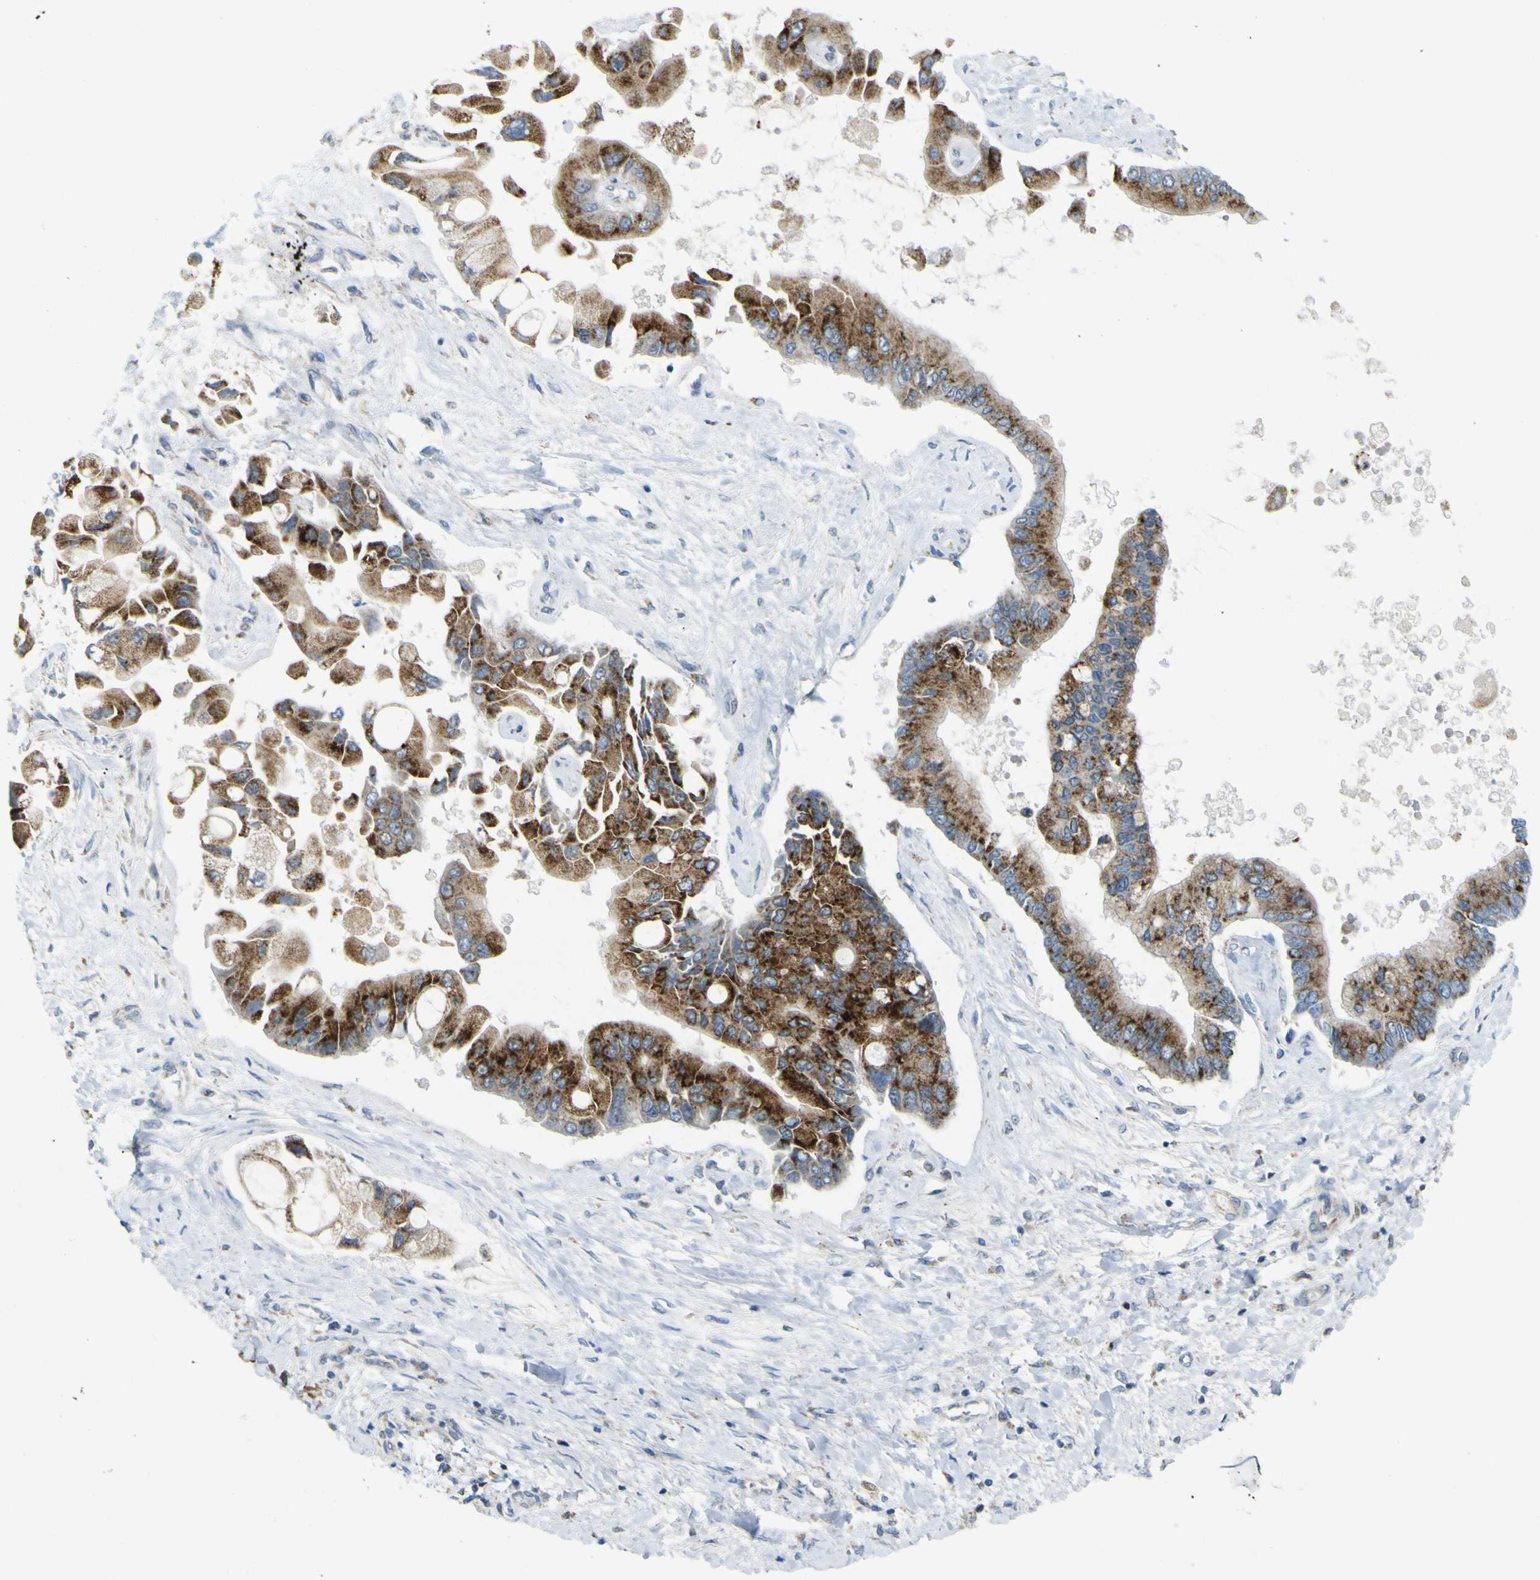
{"staining": {"intensity": "strong", "quantity": ">75%", "location": "cytoplasmic/membranous"}, "tissue": "liver cancer", "cell_type": "Tumor cells", "image_type": "cancer", "snomed": [{"axis": "morphology", "description": "Cholangiocarcinoma"}, {"axis": "topography", "description": "Liver"}], "caption": "This photomicrograph shows immunohistochemistry (IHC) staining of human cholangiocarcinoma (liver), with high strong cytoplasmic/membranous staining in about >75% of tumor cells.", "gene": "ACBD5", "patient": {"sex": "male", "age": 50}}